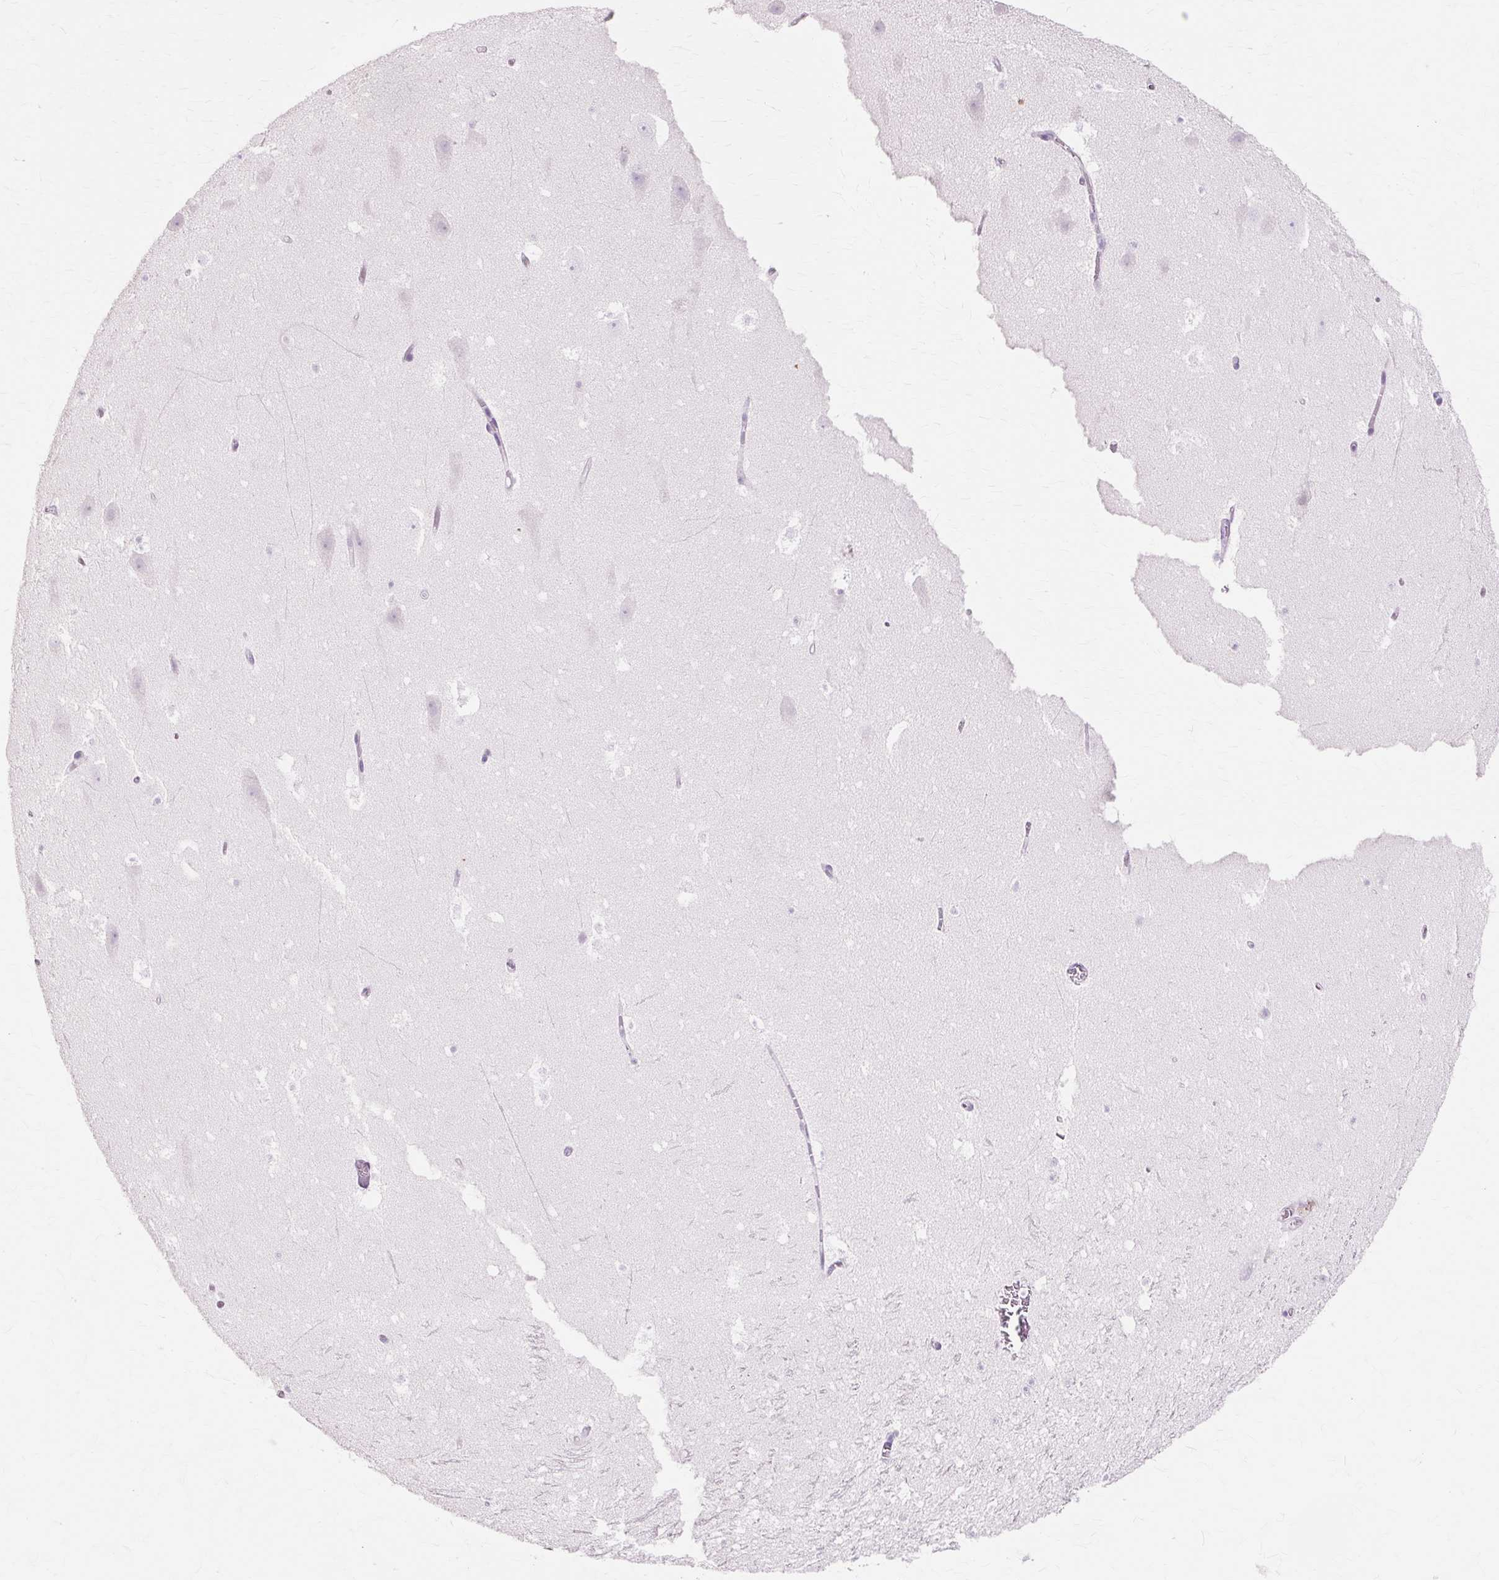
{"staining": {"intensity": "negative", "quantity": "none", "location": "none"}, "tissue": "hippocampus", "cell_type": "Glial cells", "image_type": "normal", "snomed": [{"axis": "morphology", "description": "Normal tissue, NOS"}, {"axis": "topography", "description": "Hippocampus"}], "caption": "This is an immunohistochemistry image of benign hippocampus. There is no expression in glial cells.", "gene": "IRX2", "patient": {"sex": "female", "age": 42}}